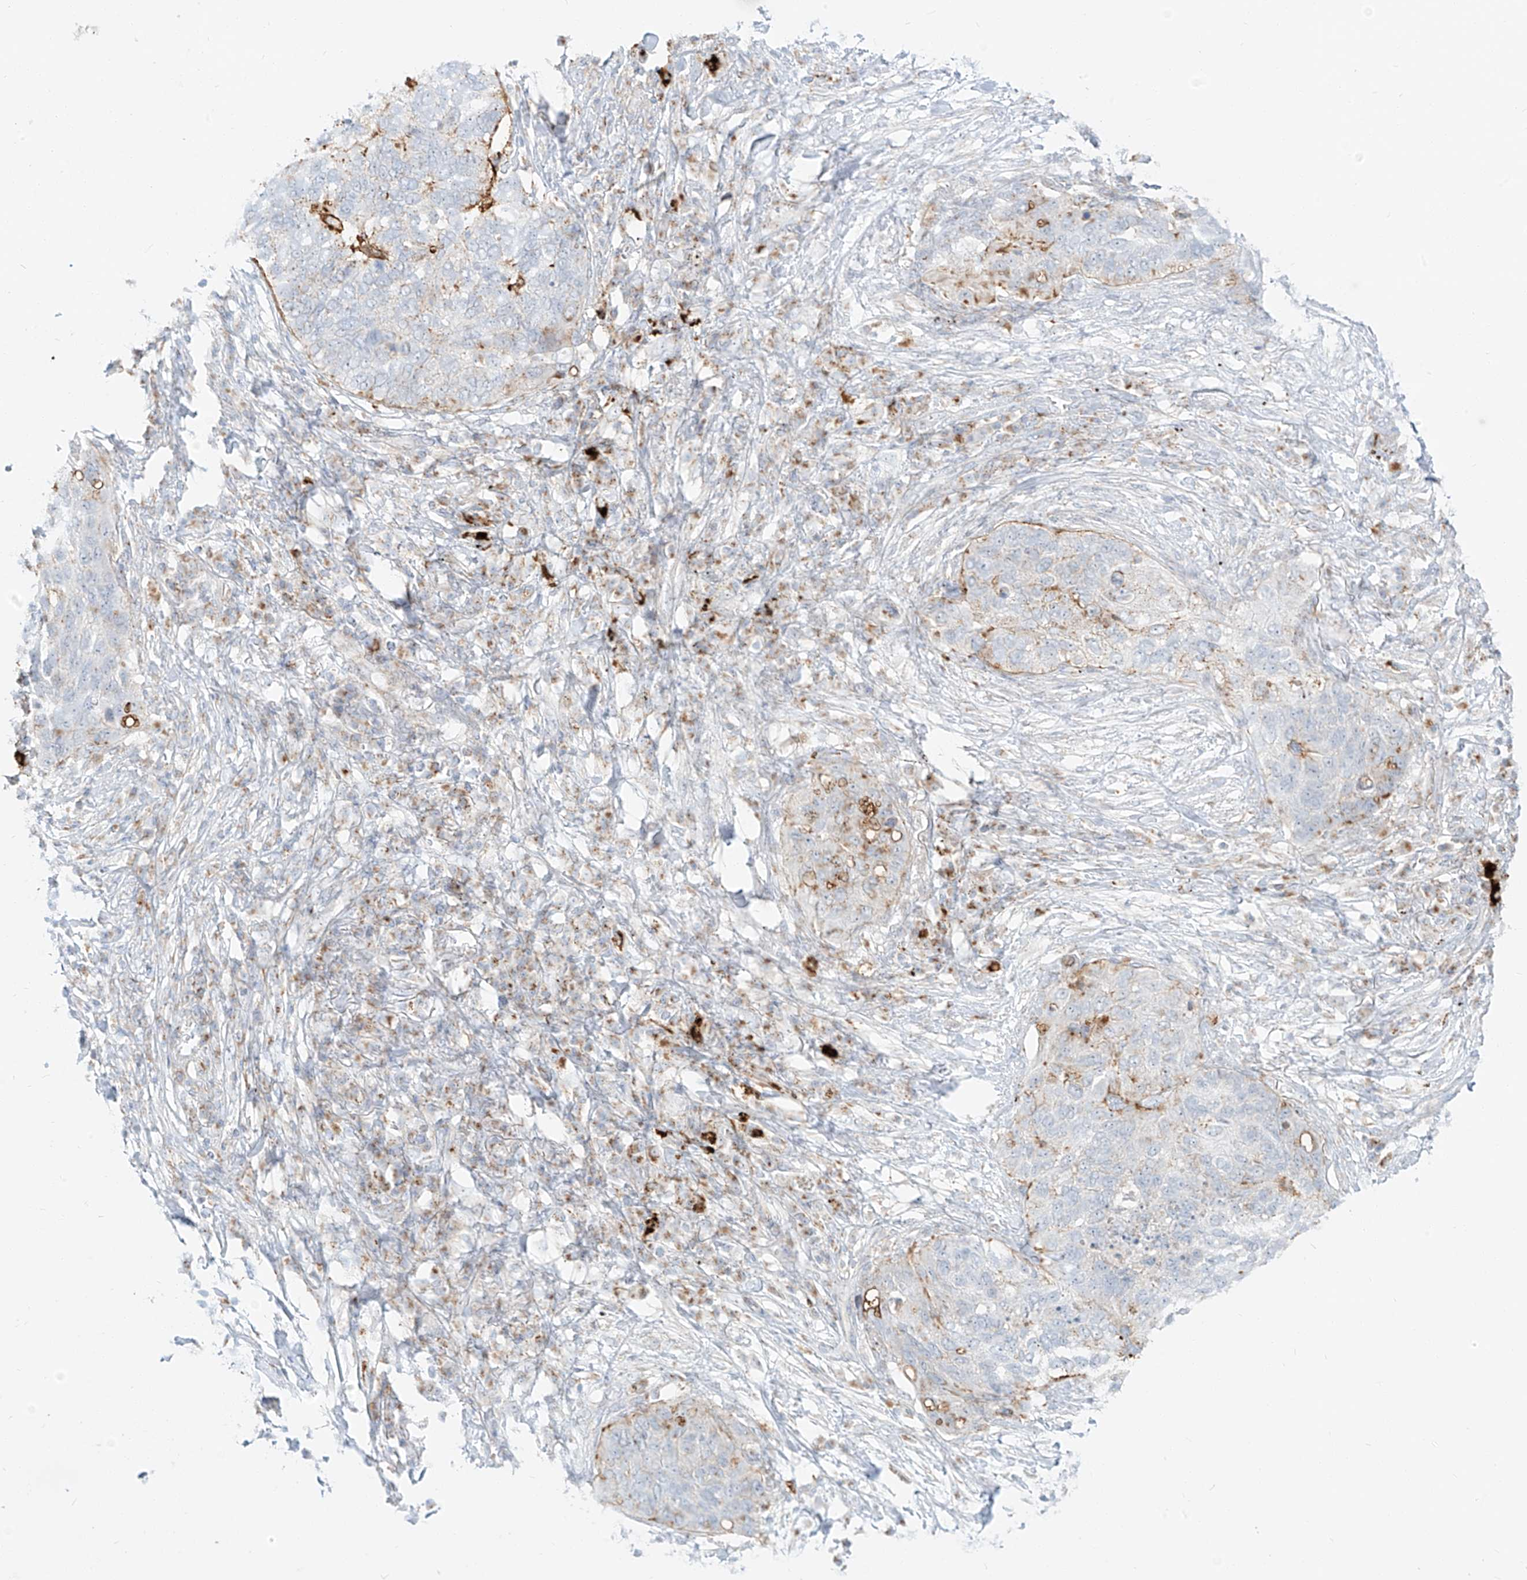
{"staining": {"intensity": "moderate", "quantity": "<25%", "location": "cytoplasmic/membranous"}, "tissue": "lung cancer", "cell_type": "Tumor cells", "image_type": "cancer", "snomed": [{"axis": "morphology", "description": "Squamous cell carcinoma, NOS"}, {"axis": "topography", "description": "Lung"}], "caption": "A micrograph of lung cancer (squamous cell carcinoma) stained for a protein exhibits moderate cytoplasmic/membranous brown staining in tumor cells. (Brightfield microscopy of DAB IHC at high magnification).", "gene": "SLC35F6", "patient": {"sex": "female", "age": 63}}